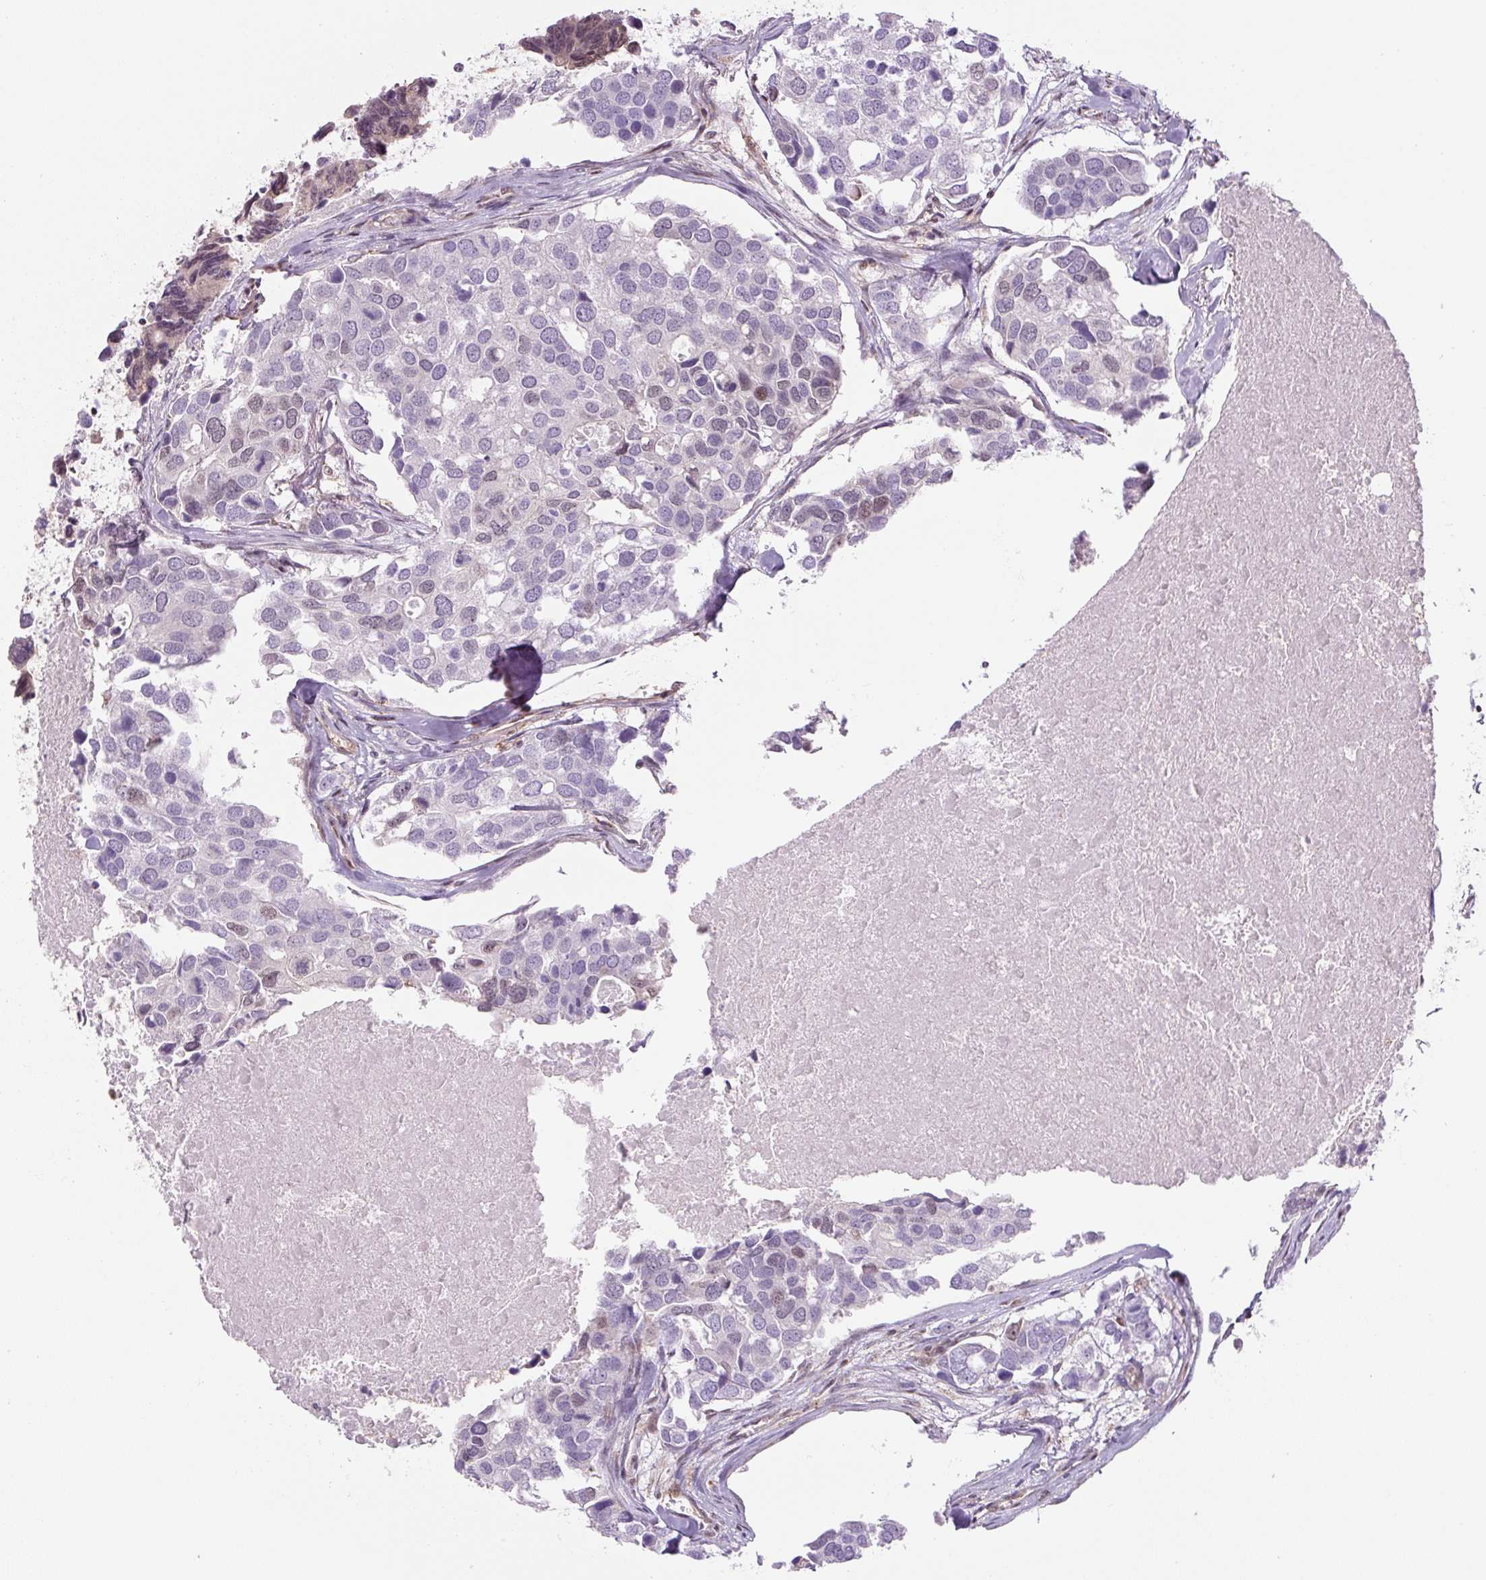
{"staining": {"intensity": "negative", "quantity": "none", "location": "none"}, "tissue": "breast cancer", "cell_type": "Tumor cells", "image_type": "cancer", "snomed": [{"axis": "morphology", "description": "Duct carcinoma"}, {"axis": "topography", "description": "Breast"}], "caption": "Tumor cells show no significant staining in breast cancer. (DAB (3,3'-diaminobenzidine) immunohistochemistry visualized using brightfield microscopy, high magnification).", "gene": "TCFL5", "patient": {"sex": "female", "age": 83}}